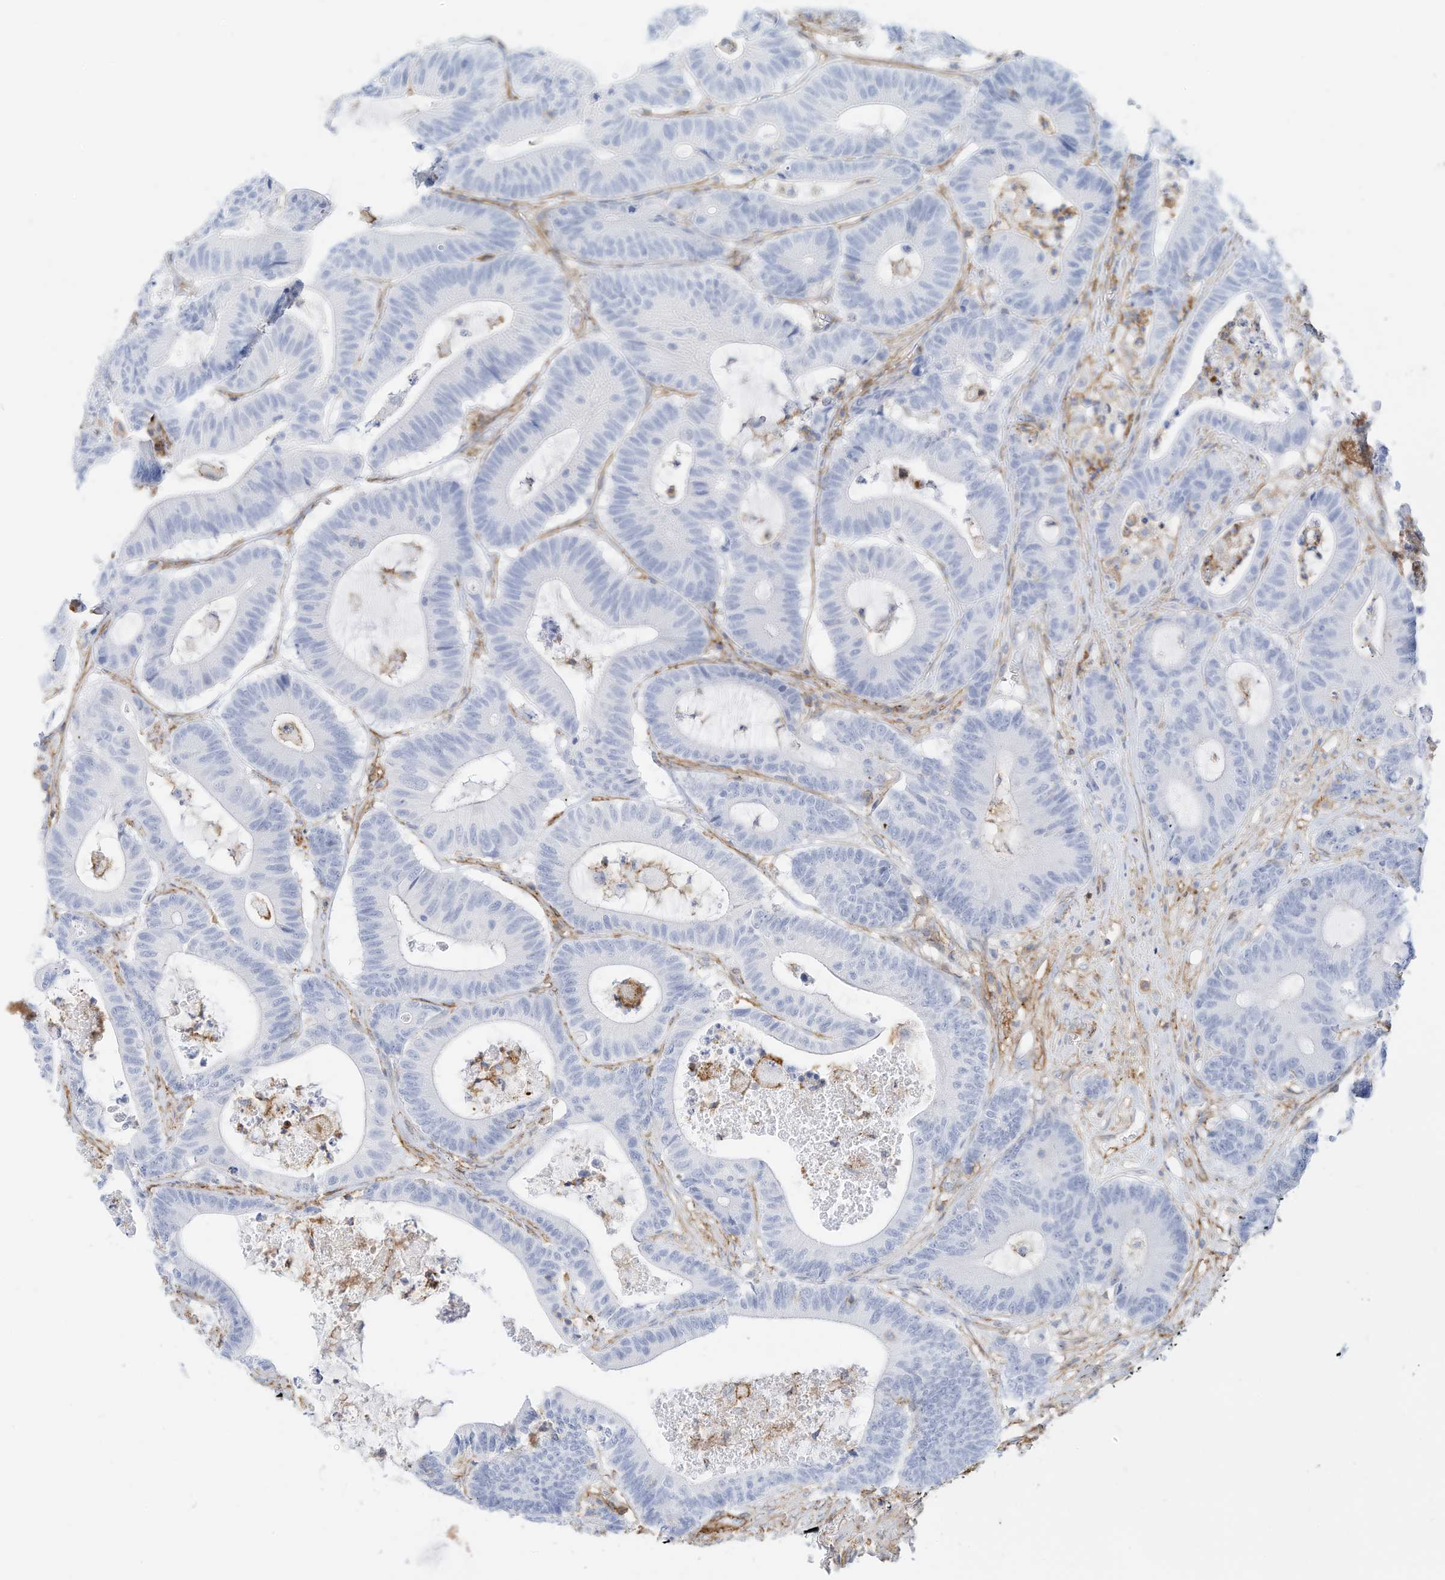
{"staining": {"intensity": "negative", "quantity": "none", "location": "none"}, "tissue": "colorectal cancer", "cell_type": "Tumor cells", "image_type": "cancer", "snomed": [{"axis": "morphology", "description": "Adenocarcinoma, NOS"}, {"axis": "topography", "description": "Colon"}], "caption": "High power microscopy histopathology image of an IHC micrograph of adenocarcinoma (colorectal), revealing no significant staining in tumor cells.", "gene": "TXNDC9", "patient": {"sex": "female", "age": 84}}